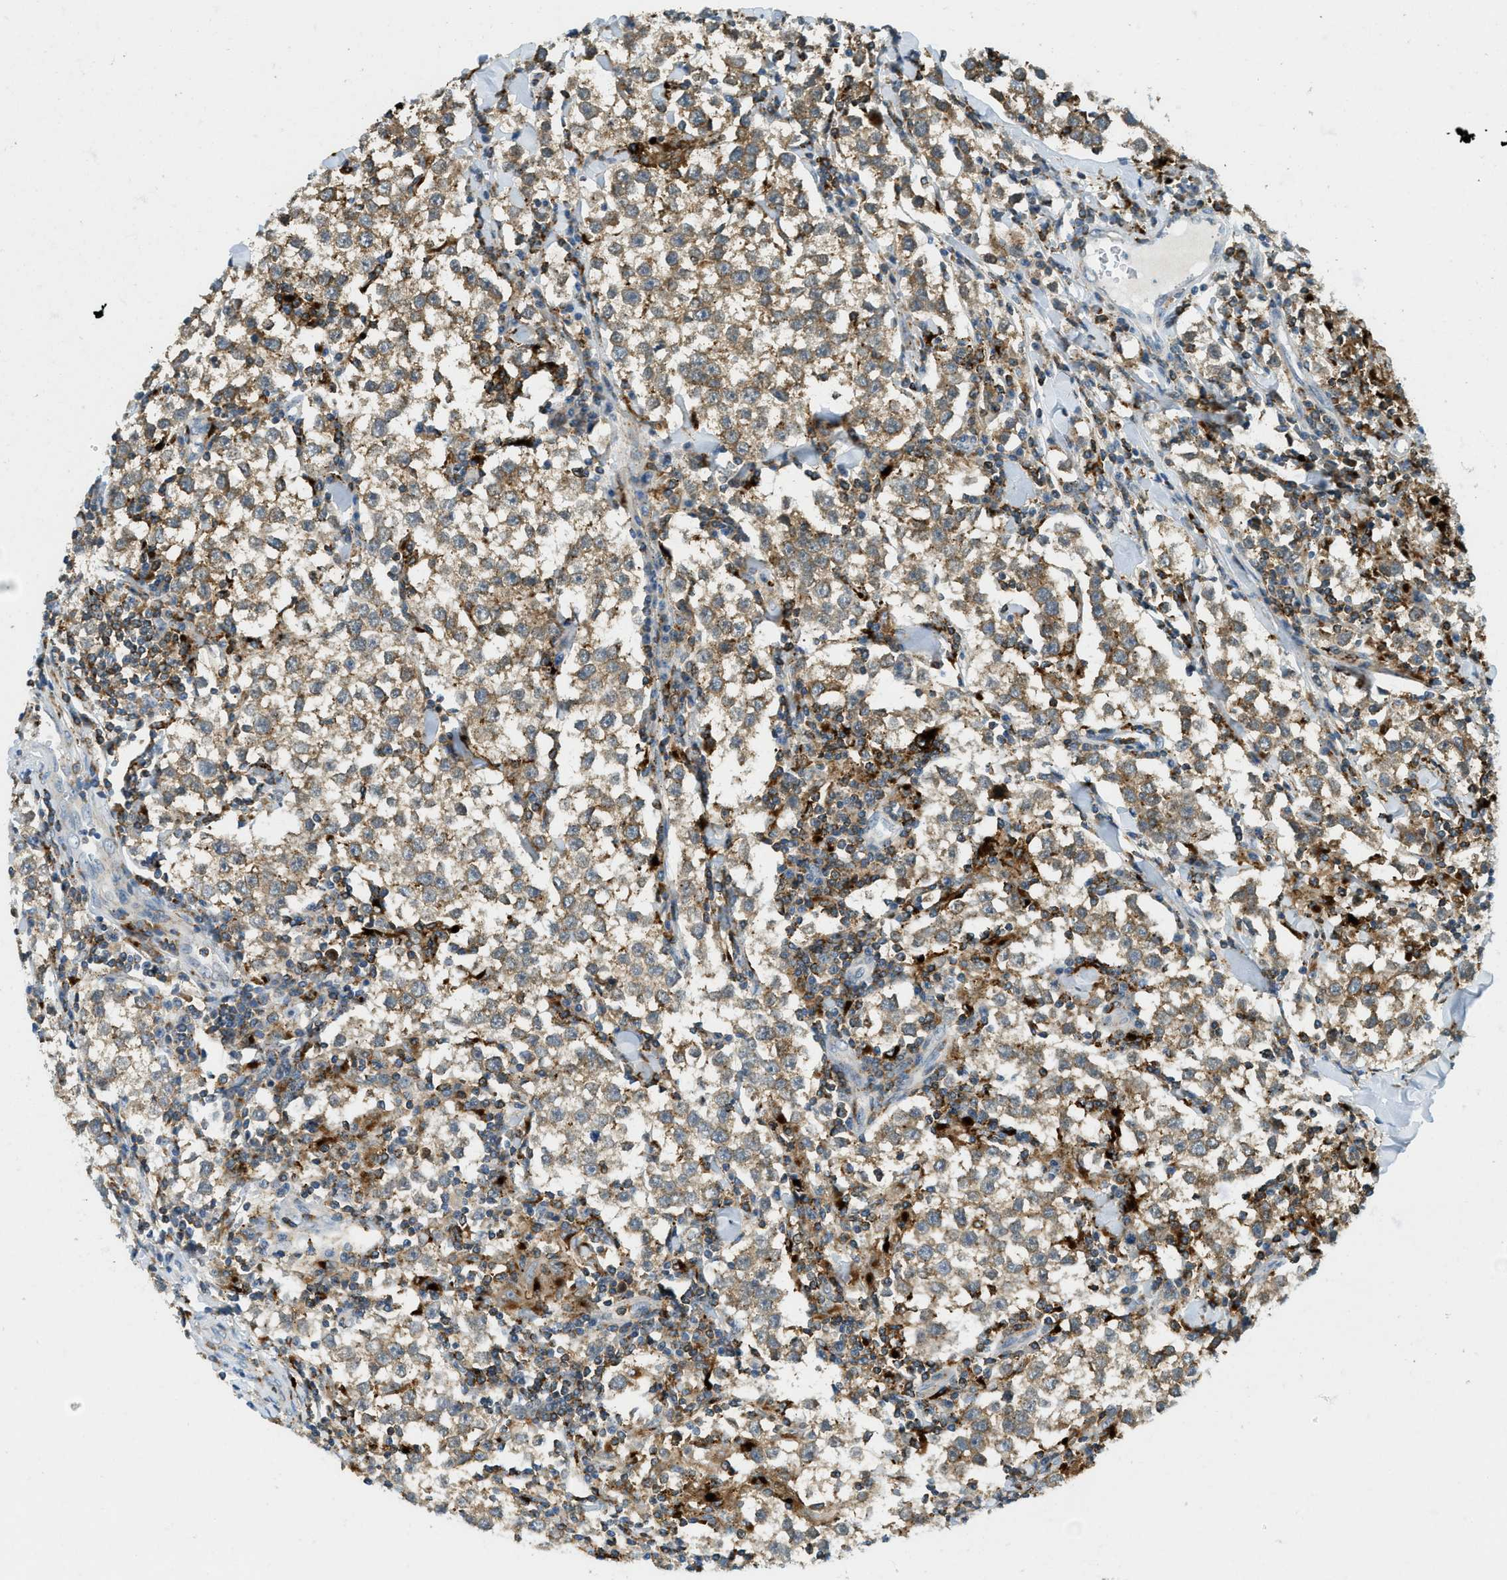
{"staining": {"intensity": "moderate", "quantity": ">75%", "location": "cytoplasmic/membranous"}, "tissue": "testis cancer", "cell_type": "Tumor cells", "image_type": "cancer", "snomed": [{"axis": "morphology", "description": "Seminoma, NOS"}, {"axis": "morphology", "description": "Carcinoma, Embryonal, NOS"}, {"axis": "topography", "description": "Testis"}], "caption": "Immunohistochemical staining of testis embryonal carcinoma shows medium levels of moderate cytoplasmic/membranous staining in about >75% of tumor cells.", "gene": "PLBD2", "patient": {"sex": "male", "age": 36}}